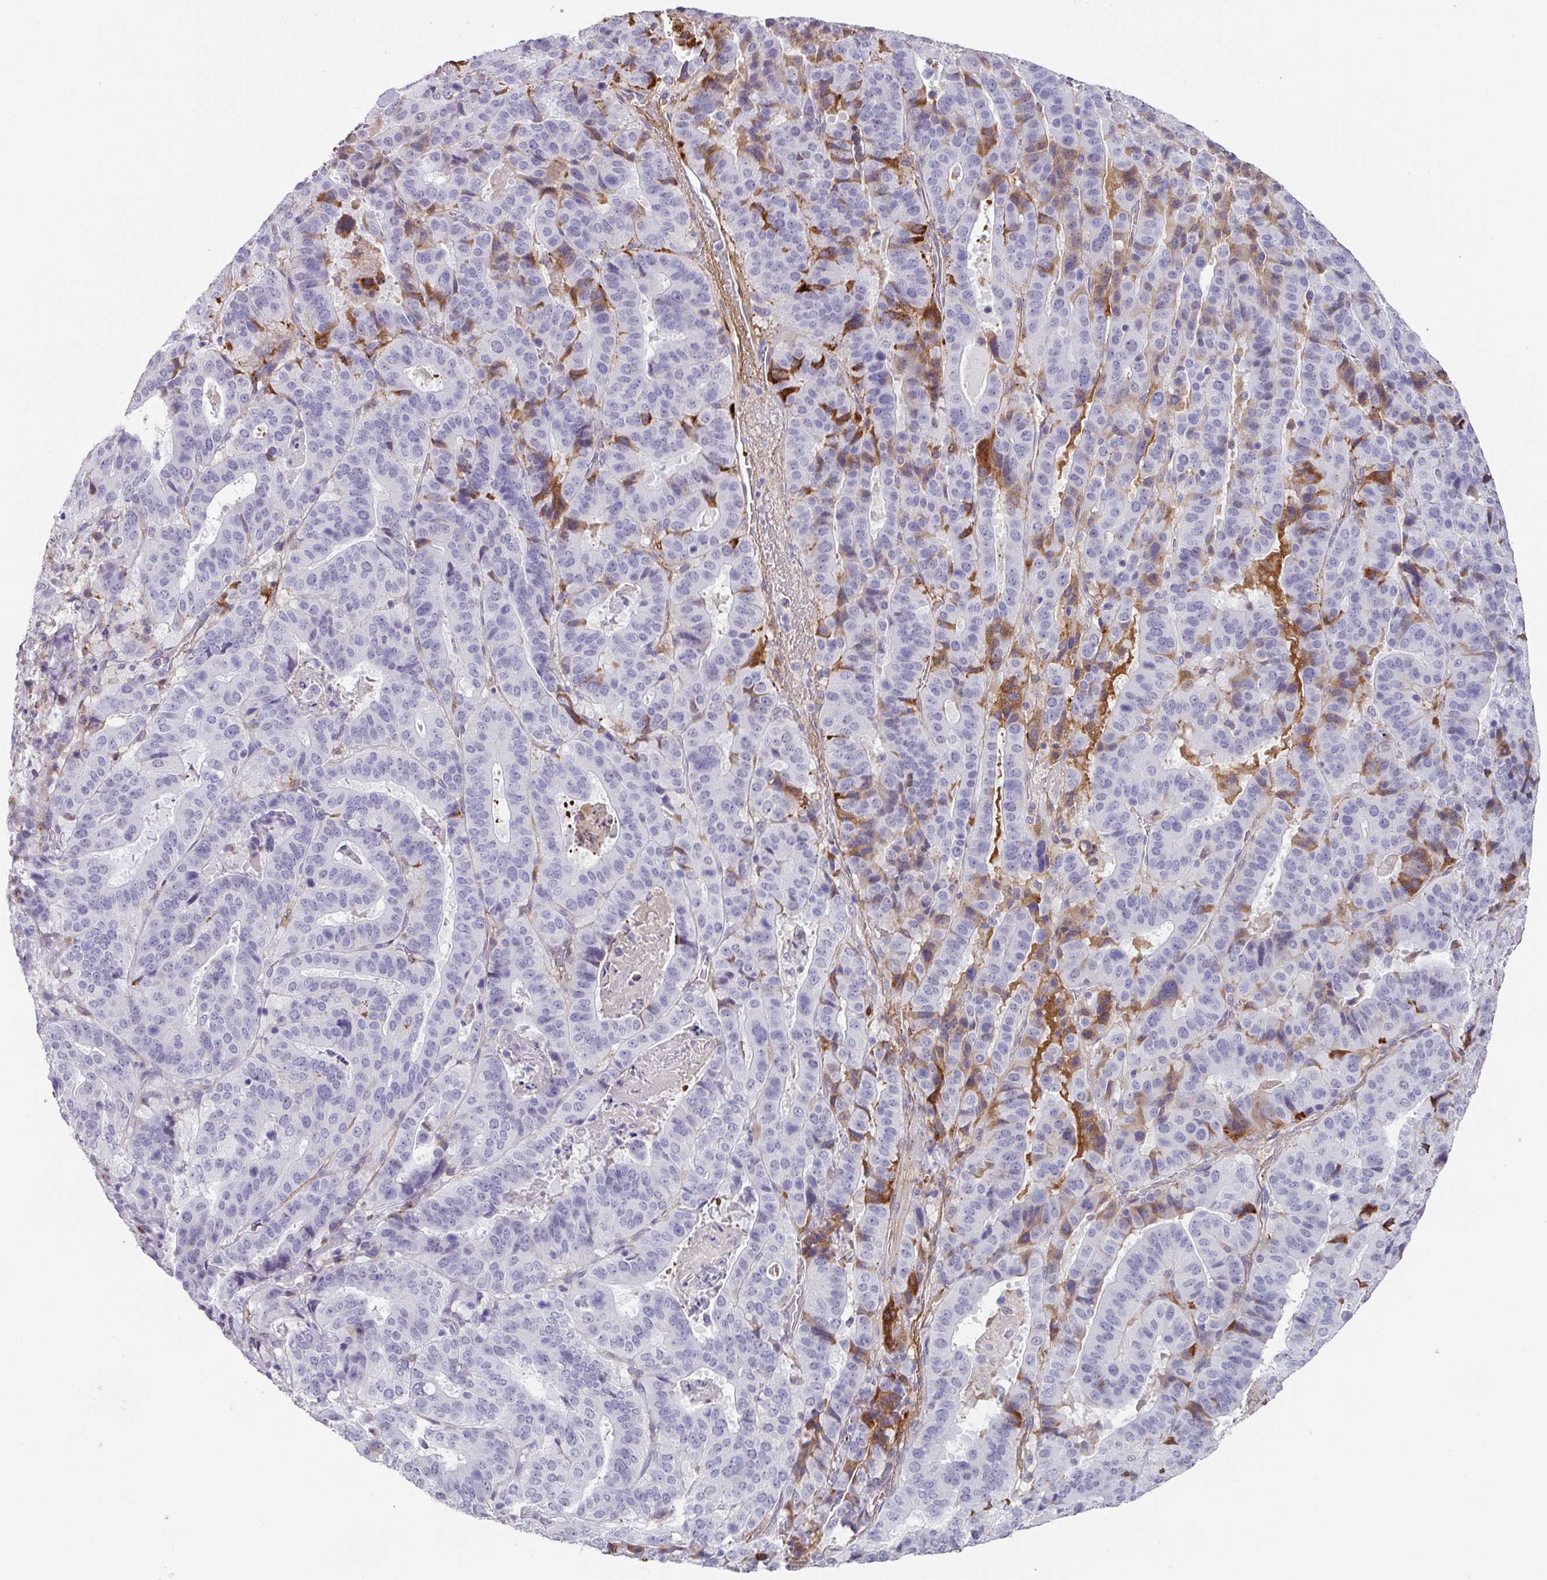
{"staining": {"intensity": "negative", "quantity": "none", "location": "none"}, "tissue": "stomach cancer", "cell_type": "Tumor cells", "image_type": "cancer", "snomed": [{"axis": "morphology", "description": "Adenocarcinoma, NOS"}, {"axis": "topography", "description": "Stomach"}], "caption": "This is a photomicrograph of immunohistochemistry staining of stomach cancer (adenocarcinoma), which shows no staining in tumor cells.", "gene": "C1QB", "patient": {"sex": "male", "age": 48}}